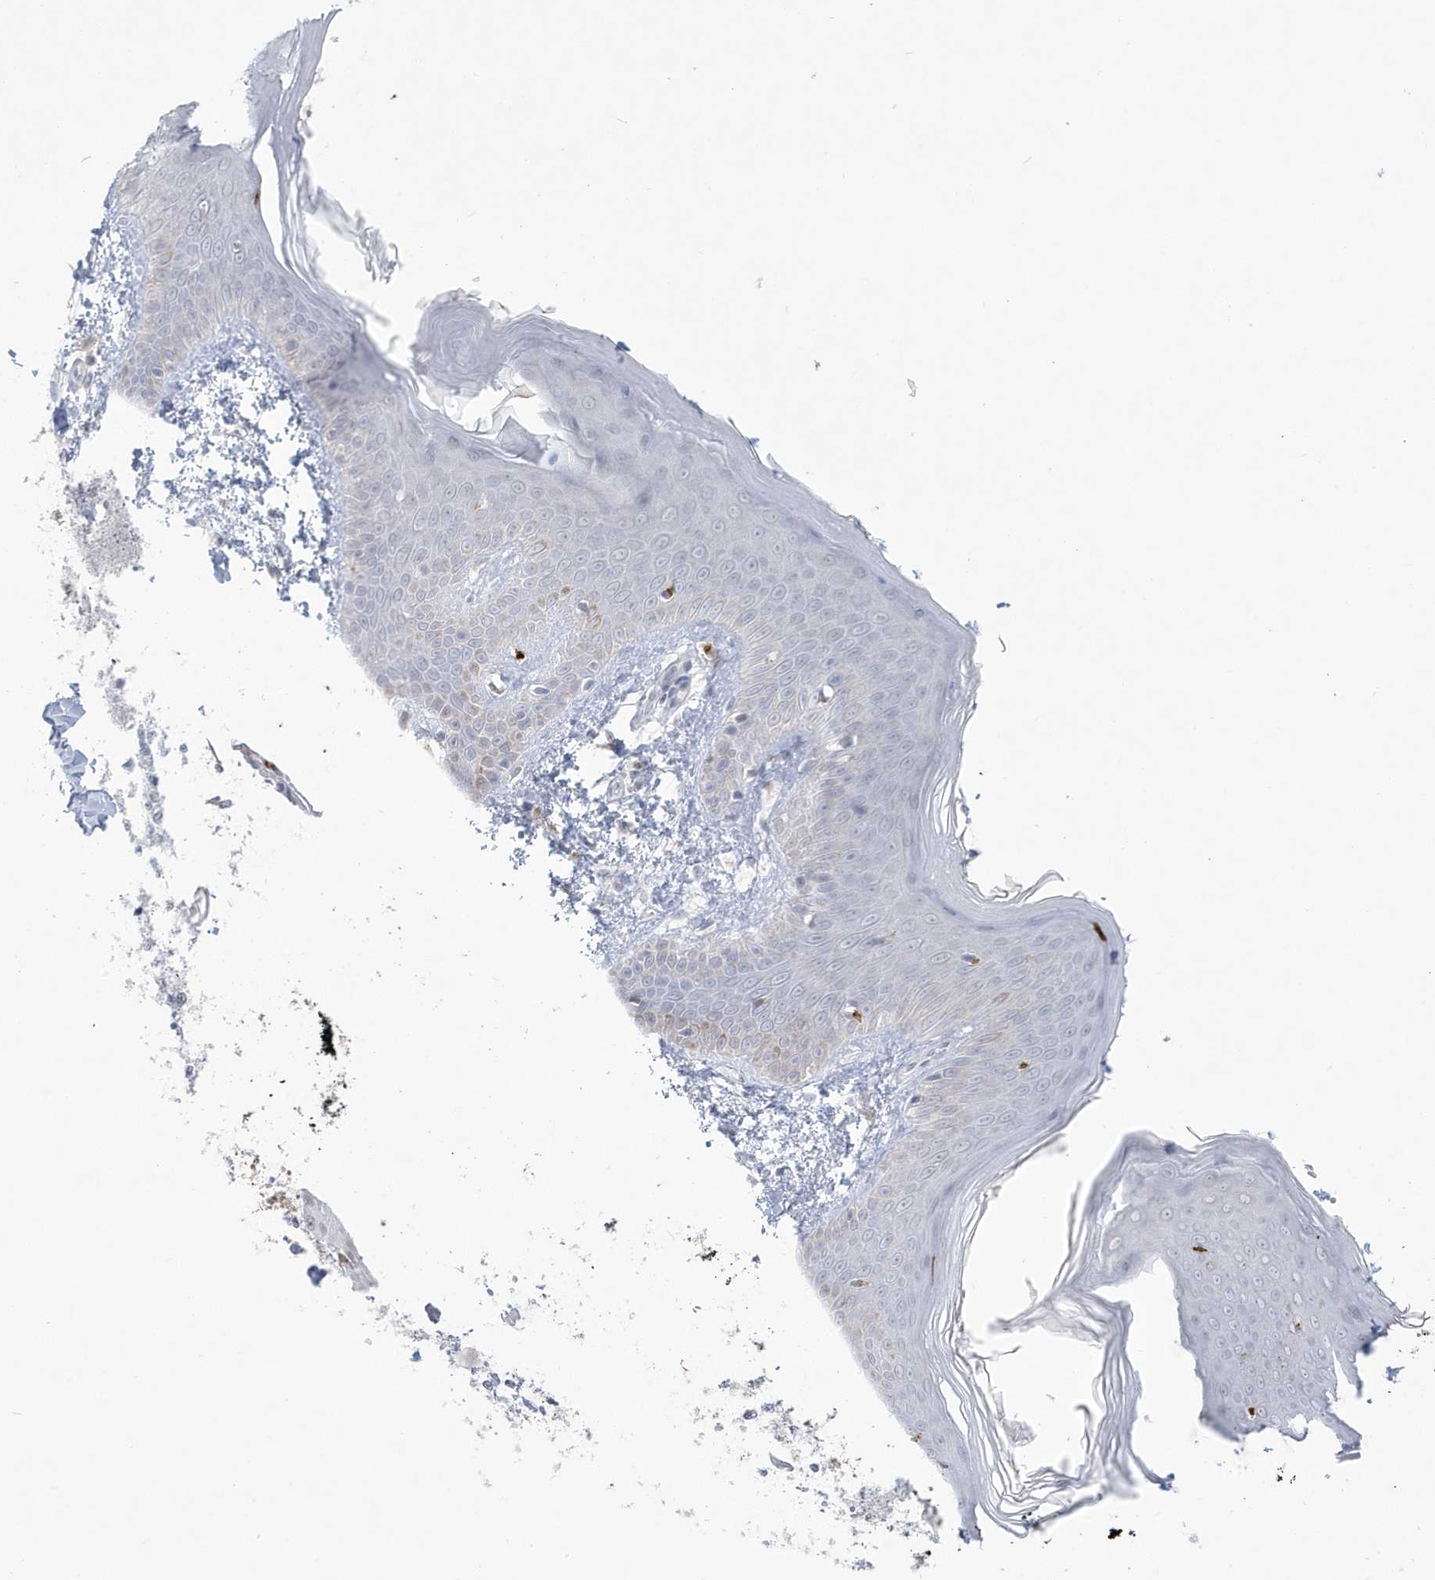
{"staining": {"intensity": "negative", "quantity": "none", "location": "none"}, "tissue": "skin", "cell_type": "Fibroblasts", "image_type": "normal", "snomed": [{"axis": "morphology", "description": "Normal tissue, NOS"}, {"axis": "topography", "description": "Skin"}], "caption": "This is an immunohistochemistry (IHC) histopathology image of normal human skin. There is no expression in fibroblasts.", "gene": "HERC6", "patient": {"sex": "male", "age": 36}}